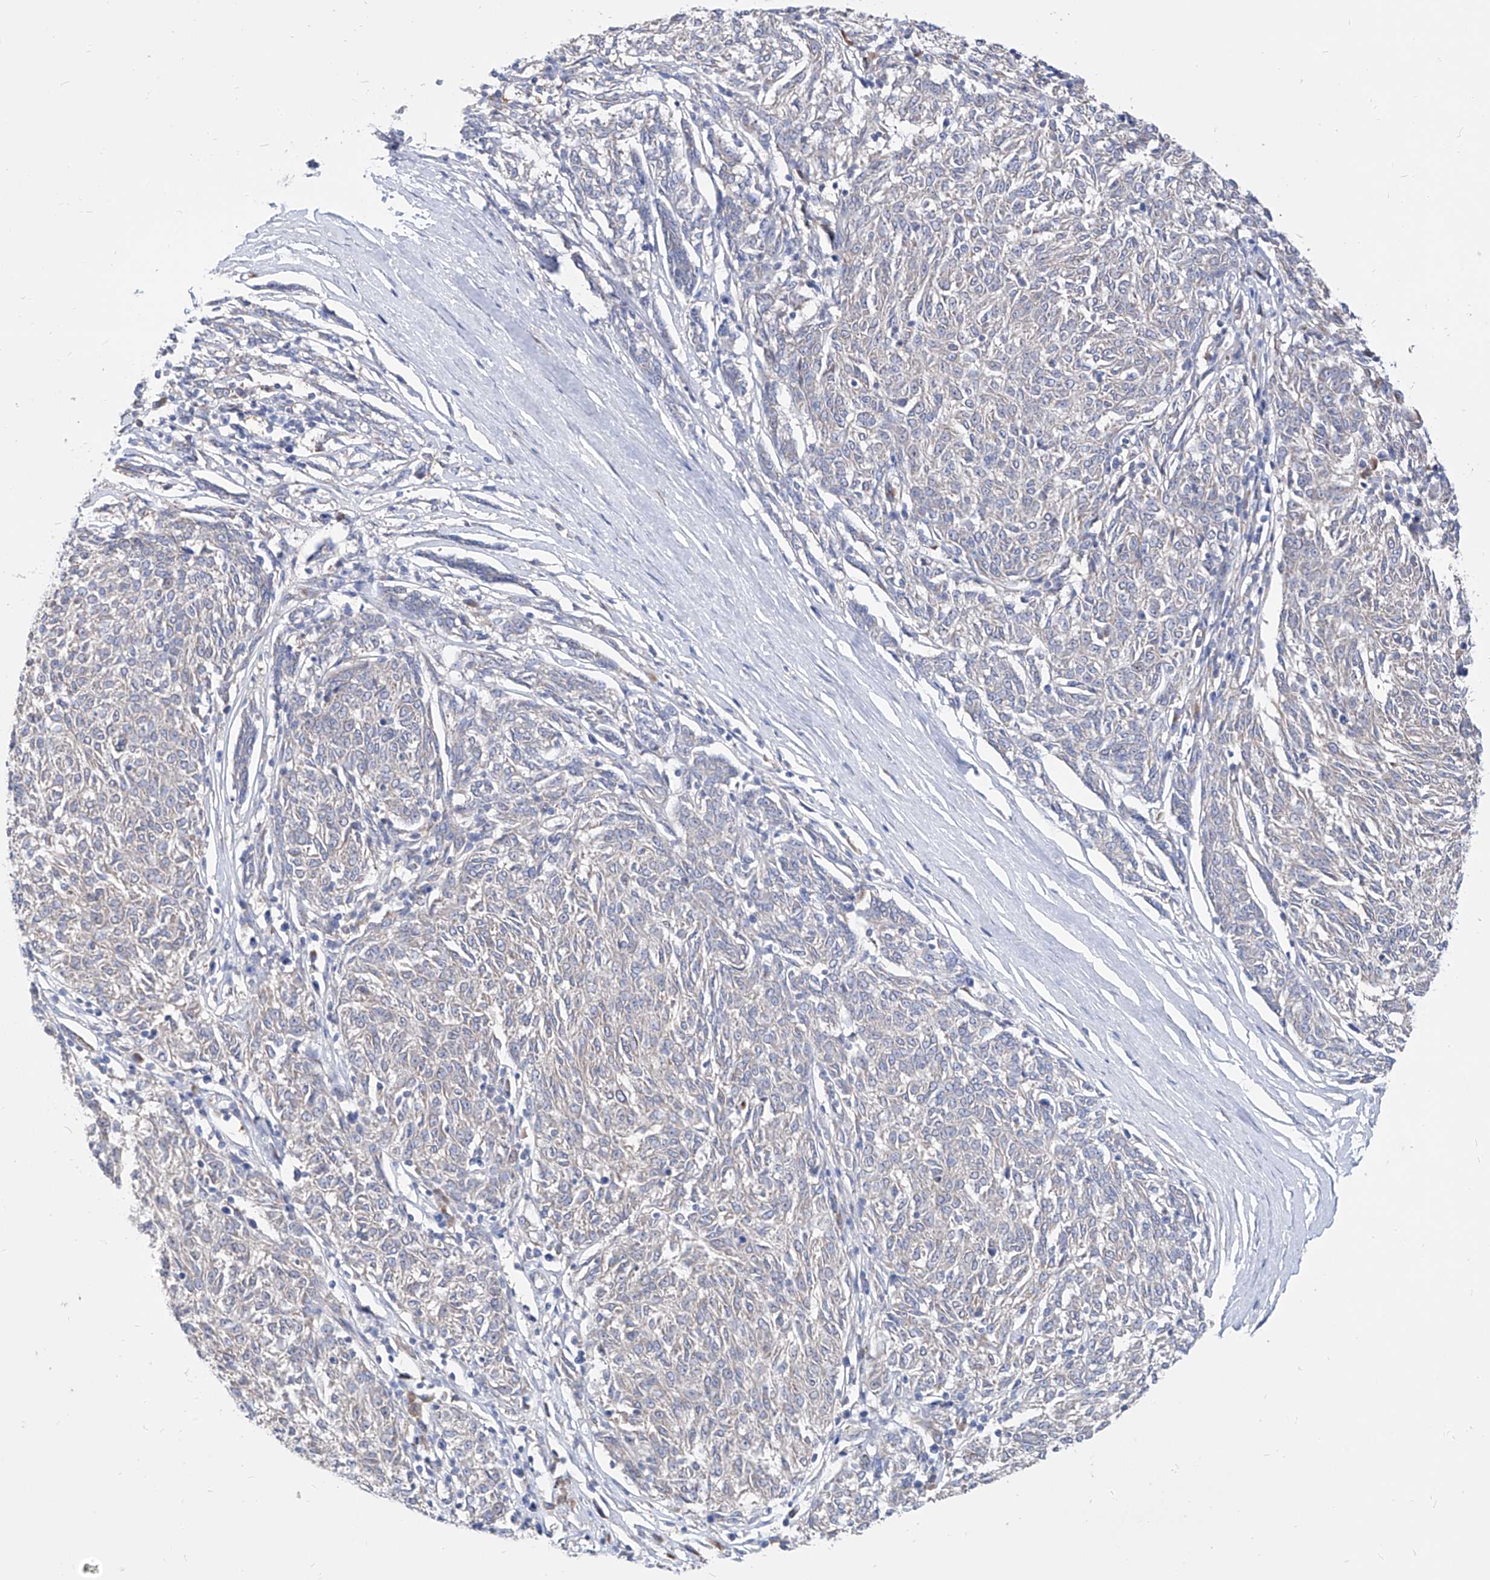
{"staining": {"intensity": "negative", "quantity": "none", "location": "none"}, "tissue": "melanoma", "cell_type": "Tumor cells", "image_type": "cancer", "snomed": [{"axis": "morphology", "description": "Malignant melanoma, NOS"}, {"axis": "topography", "description": "Skin"}], "caption": "Tumor cells show no significant protein staining in malignant melanoma.", "gene": "UFL1", "patient": {"sex": "female", "age": 72}}